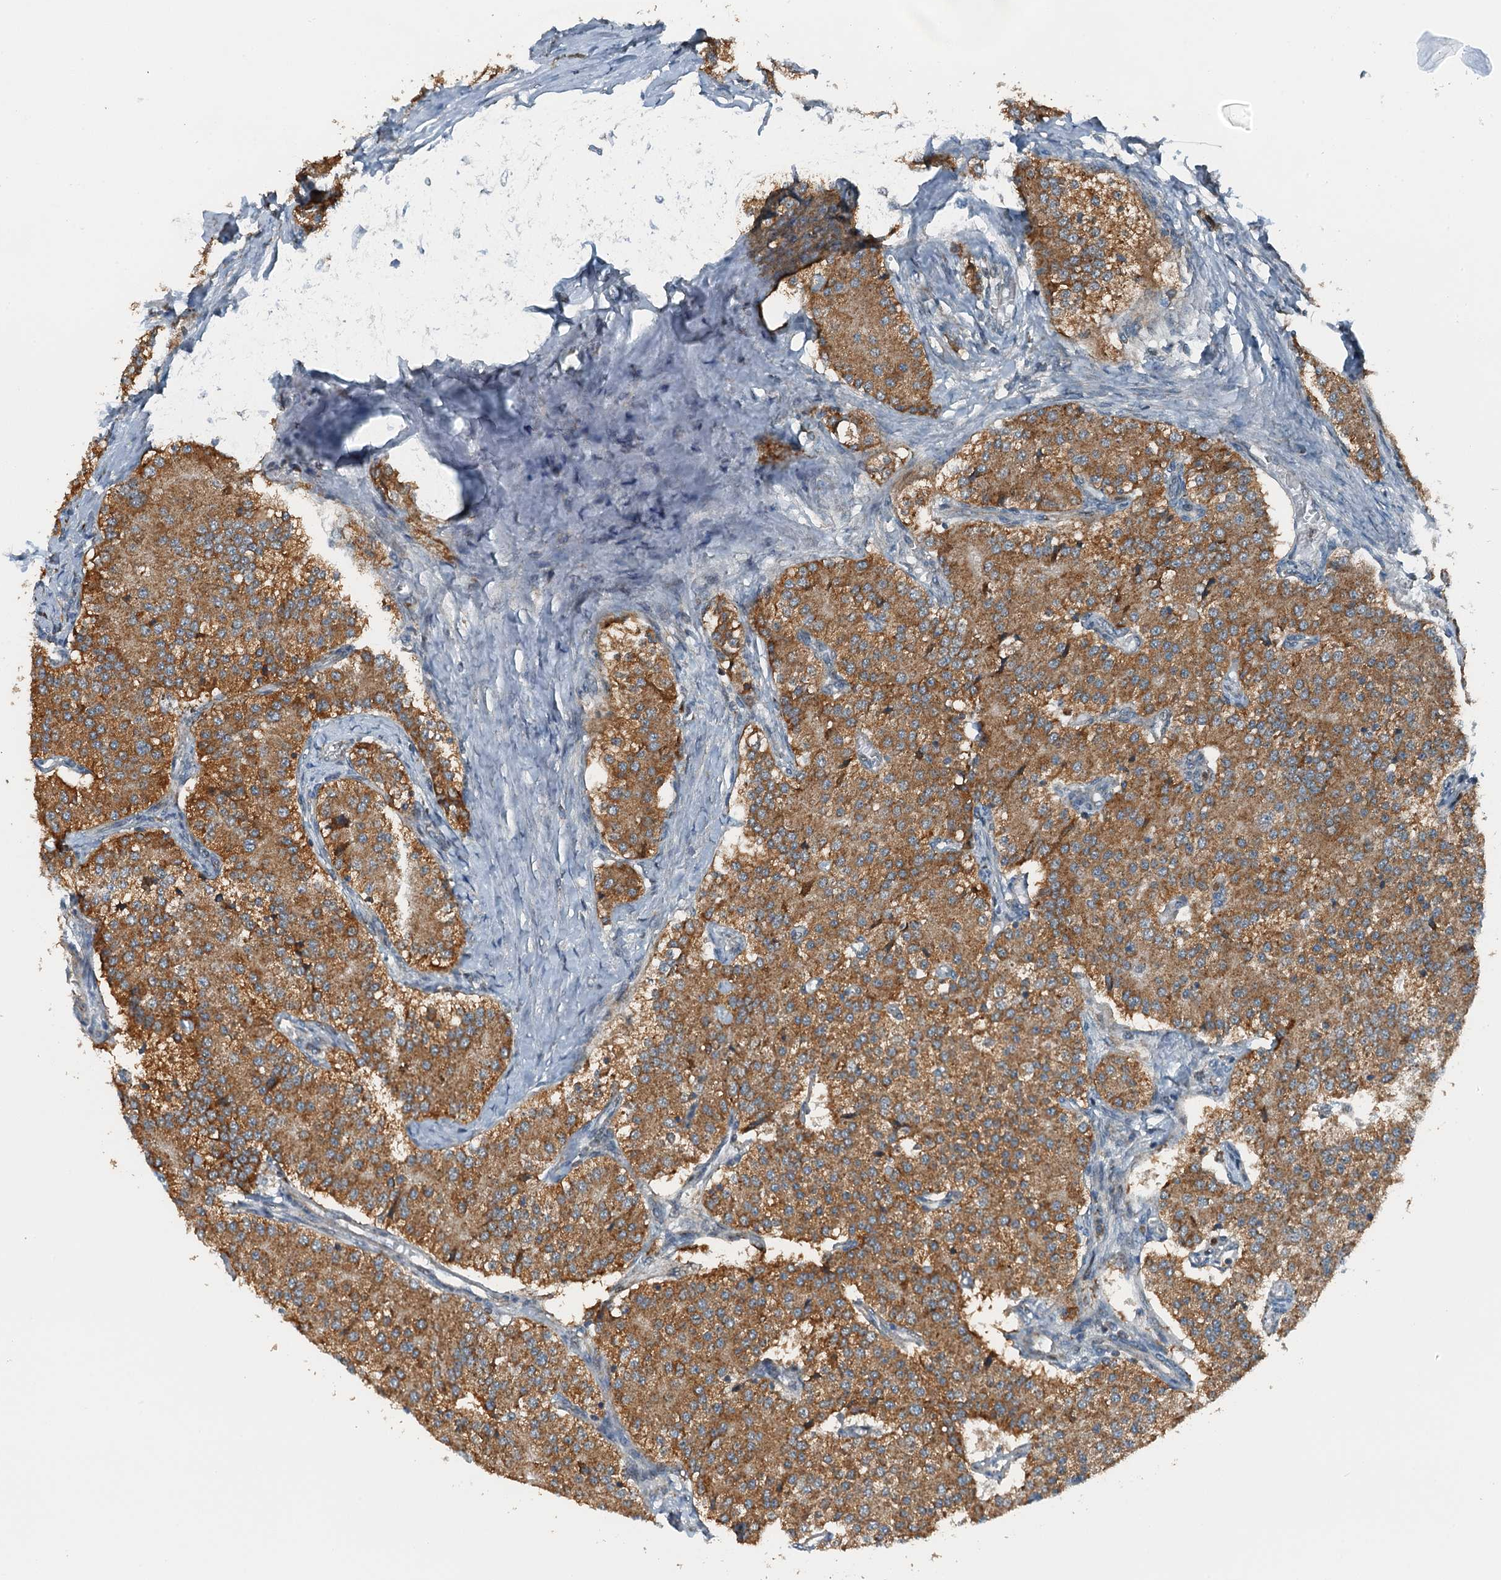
{"staining": {"intensity": "moderate", "quantity": ">75%", "location": "cytoplasmic/membranous"}, "tissue": "carcinoid", "cell_type": "Tumor cells", "image_type": "cancer", "snomed": [{"axis": "morphology", "description": "Carcinoid, malignant, NOS"}, {"axis": "topography", "description": "Colon"}], "caption": "Carcinoid (malignant) was stained to show a protein in brown. There is medium levels of moderate cytoplasmic/membranous expression in about >75% of tumor cells.", "gene": "BMERB1", "patient": {"sex": "female", "age": 52}}